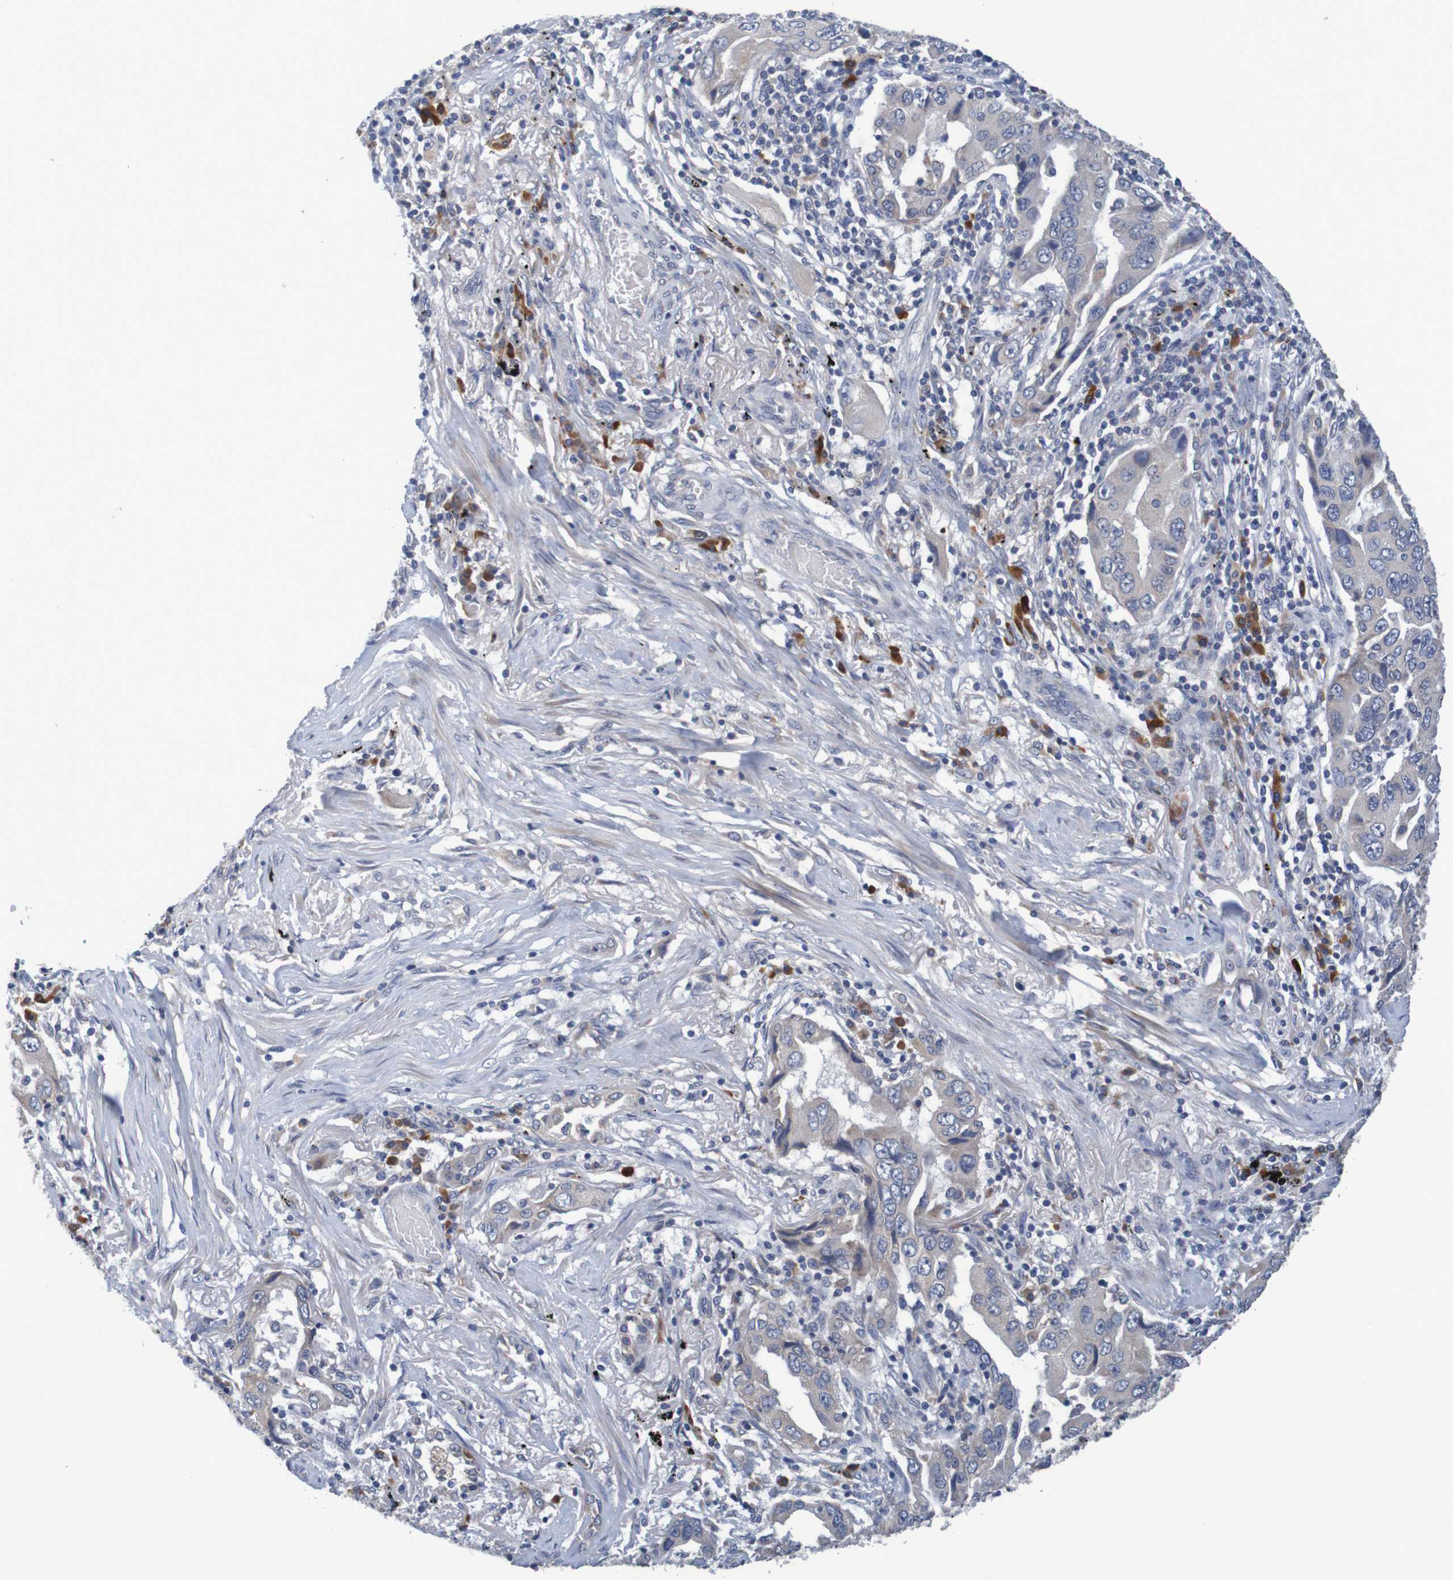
{"staining": {"intensity": "weak", "quantity": "<25%", "location": "cytoplasmic/membranous"}, "tissue": "lung cancer", "cell_type": "Tumor cells", "image_type": "cancer", "snomed": [{"axis": "morphology", "description": "Adenocarcinoma, NOS"}, {"axis": "topography", "description": "Lung"}], "caption": "IHC of human lung cancer exhibits no positivity in tumor cells.", "gene": "LTA", "patient": {"sex": "female", "age": 65}}